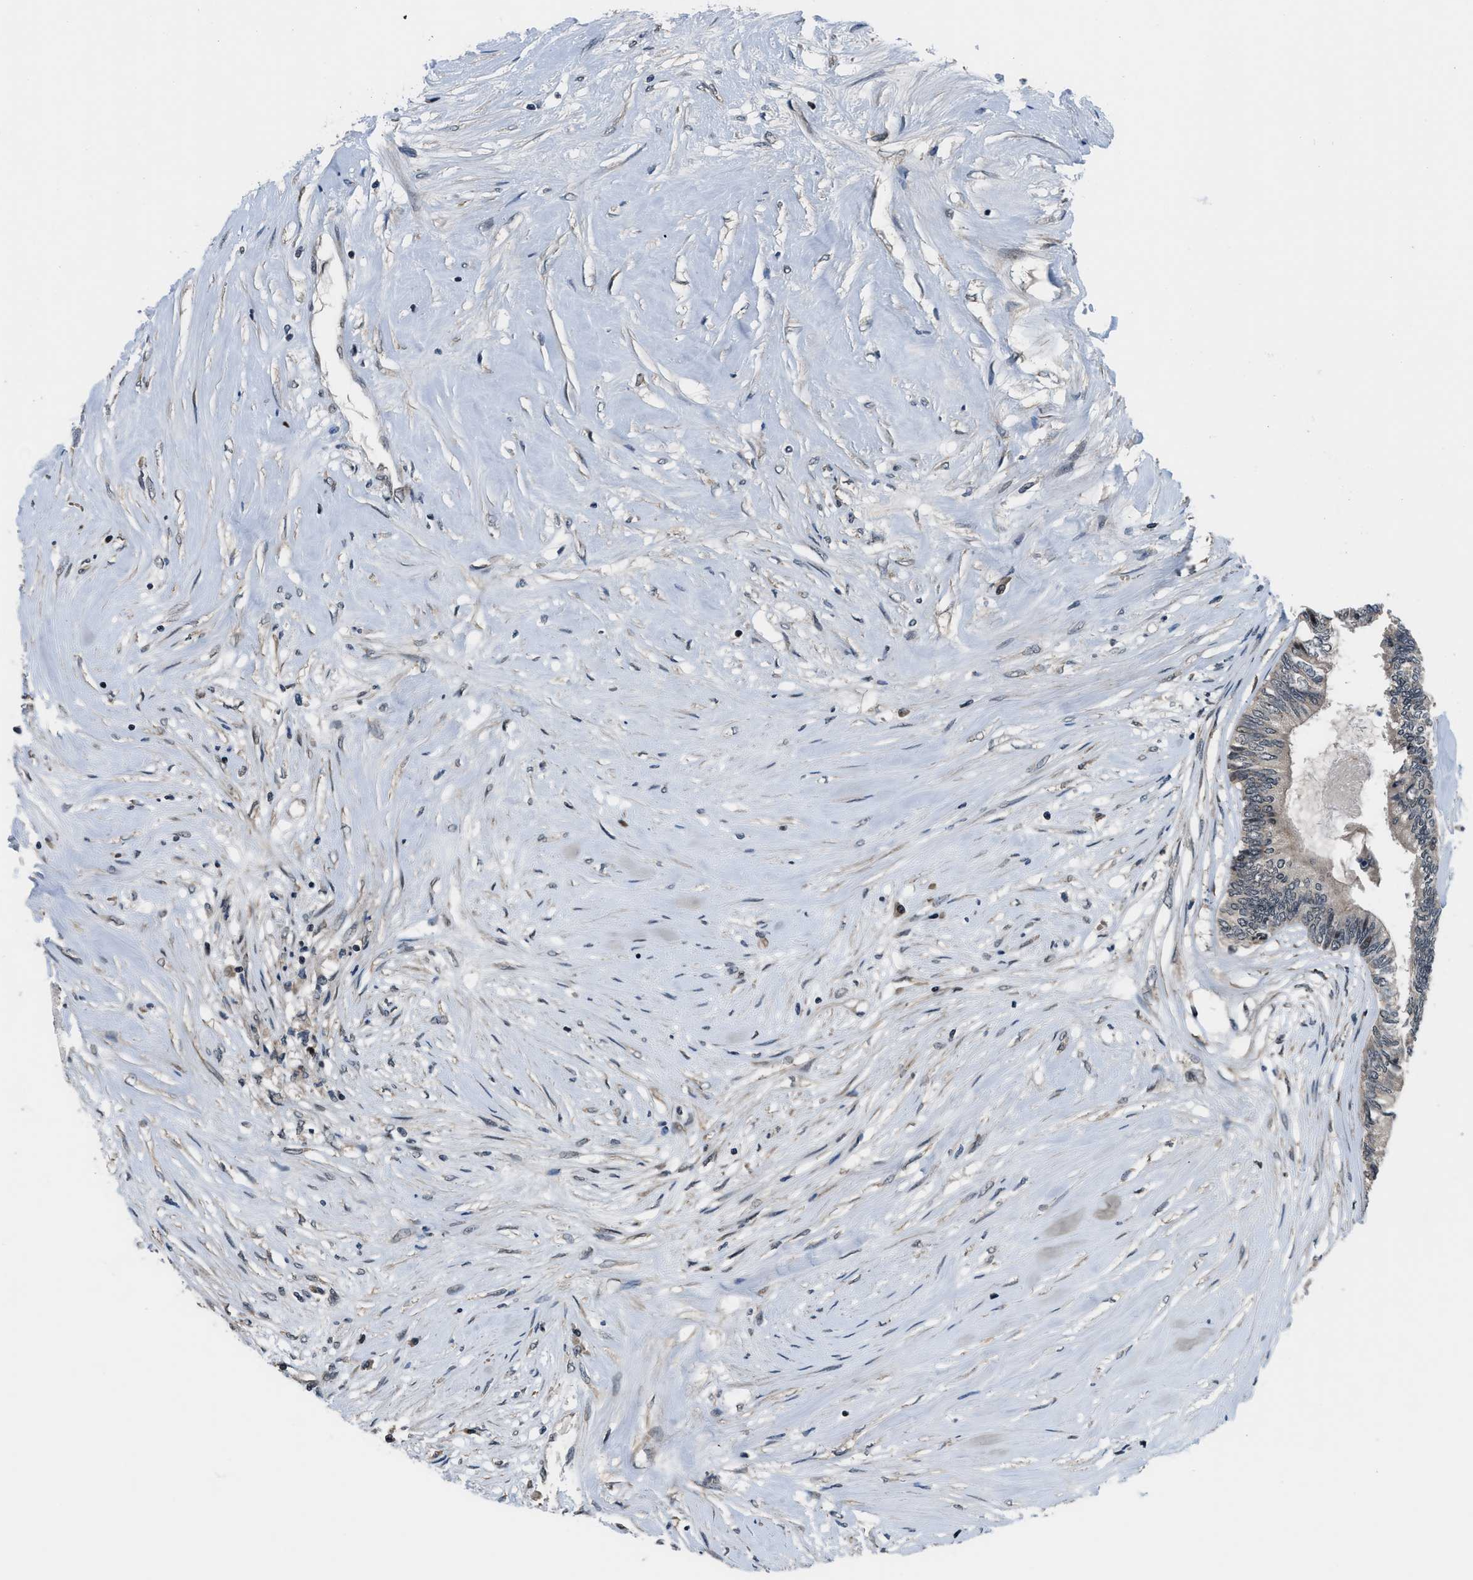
{"staining": {"intensity": "weak", "quantity": "25%-75%", "location": "cytoplasmic/membranous,nuclear"}, "tissue": "colorectal cancer", "cell_type": "Tumor cells", "image_type": "cancer", "snomed": [{"axis": "morphology", "description": "Adenocarcinoma, NOS"}, {"axis": "topography", "description": "Rectum"}], "caption": "Human colorectal cancer stained with a brown dye reveals weak cytoplasmic/membranous and nuclear positive staining in approximately 25%-75% of tumor cells.", "gene": "SETD5", "patient": {"sex": "male", "age": 63}}